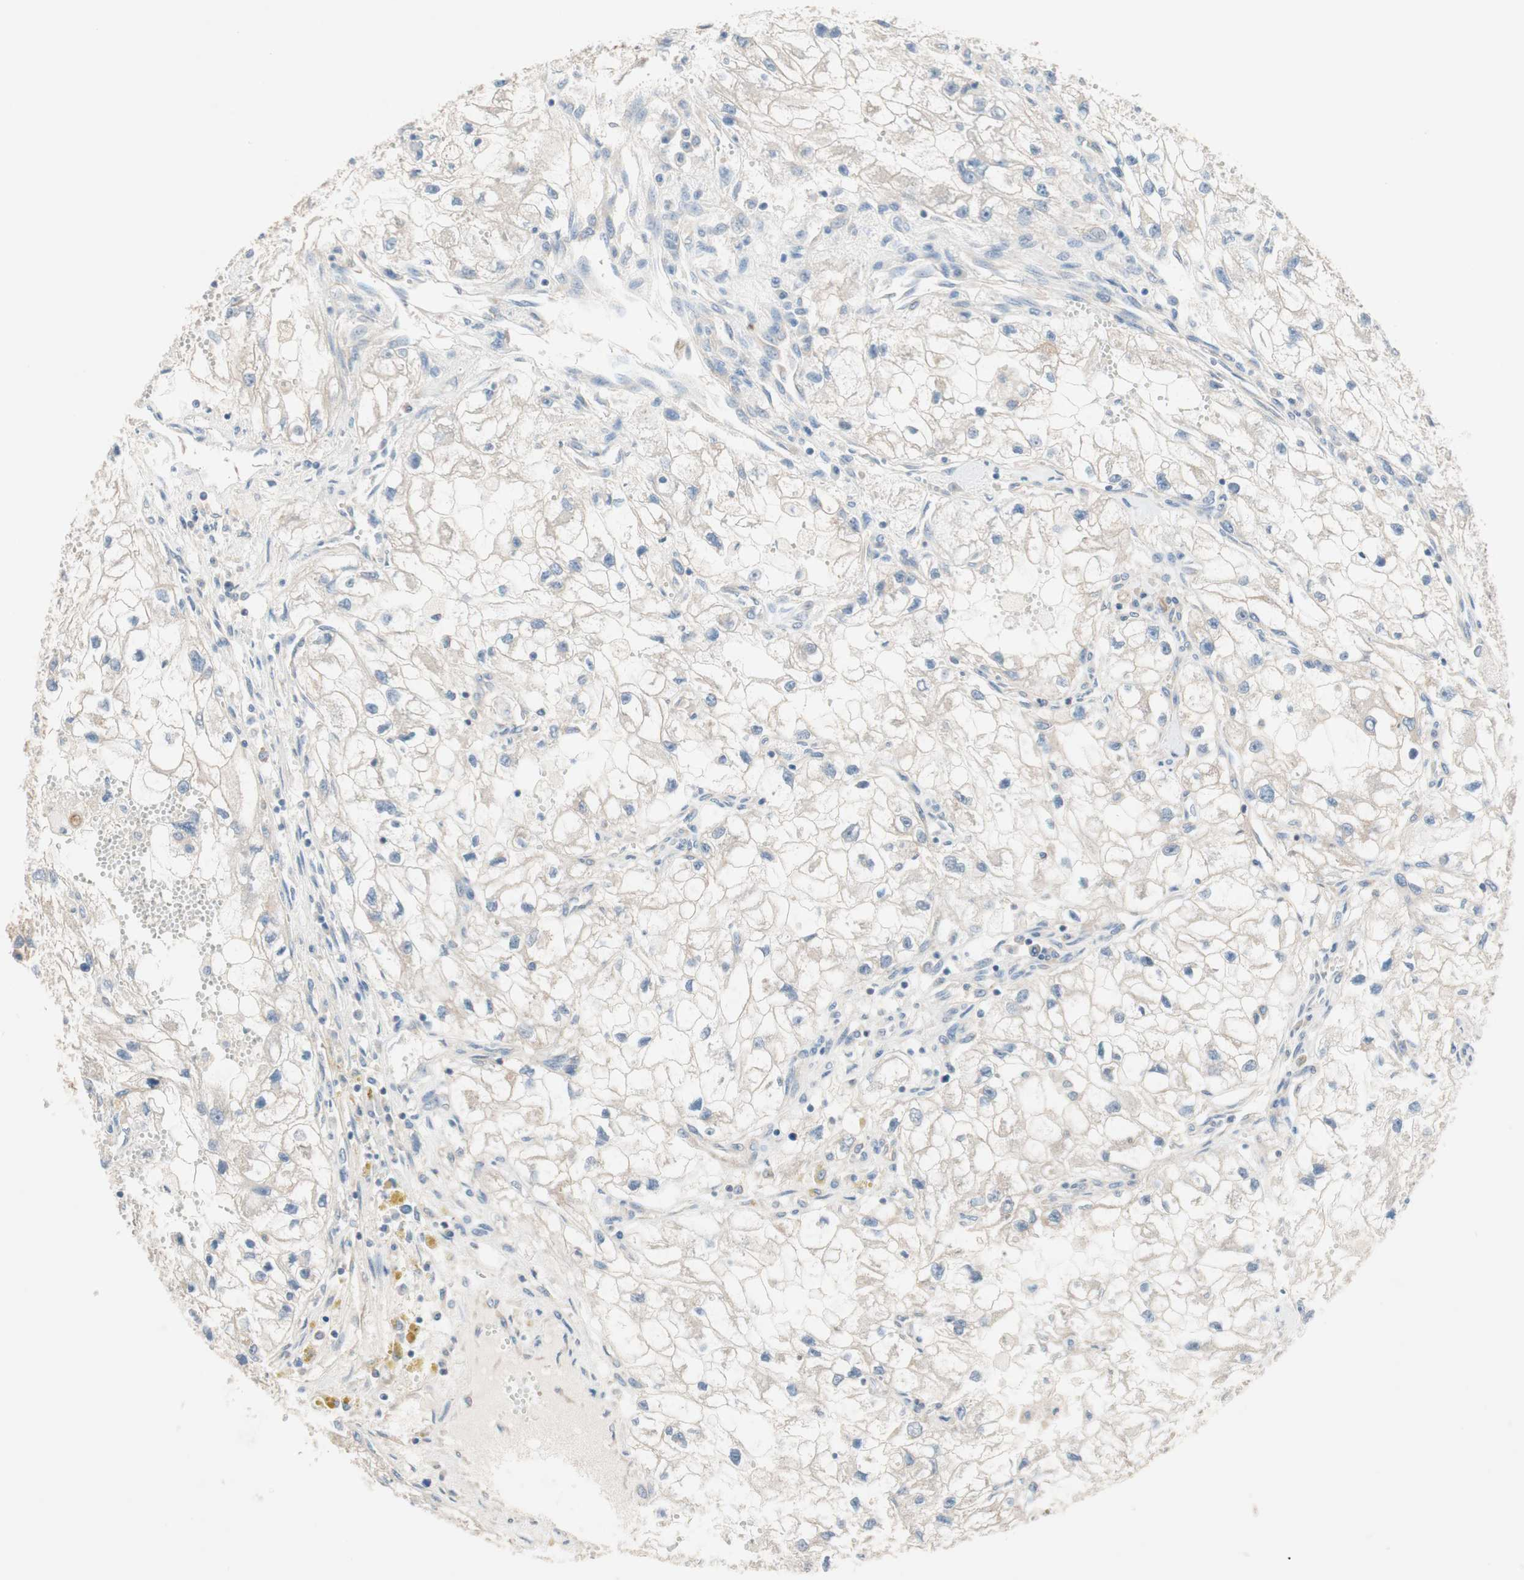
{"staining": {"intensity": "negative", "quantity": "none", "location": "none"}, "tissue": "renal cancer", "cell_type": "Tumor cells", "image_type": "cancer", "snomed": [{"axis": "morphology", "description": "Adenocarcinoma, NOS"}, {"axis": "topography", "description": "Kidney"}], "caption": "Renal adenocarcinoma was stained to show a protein in brown. There is no significant positivity in tumor cells.", "gene": "GLUL", "patient": {"sex": "female", "age": 70}}